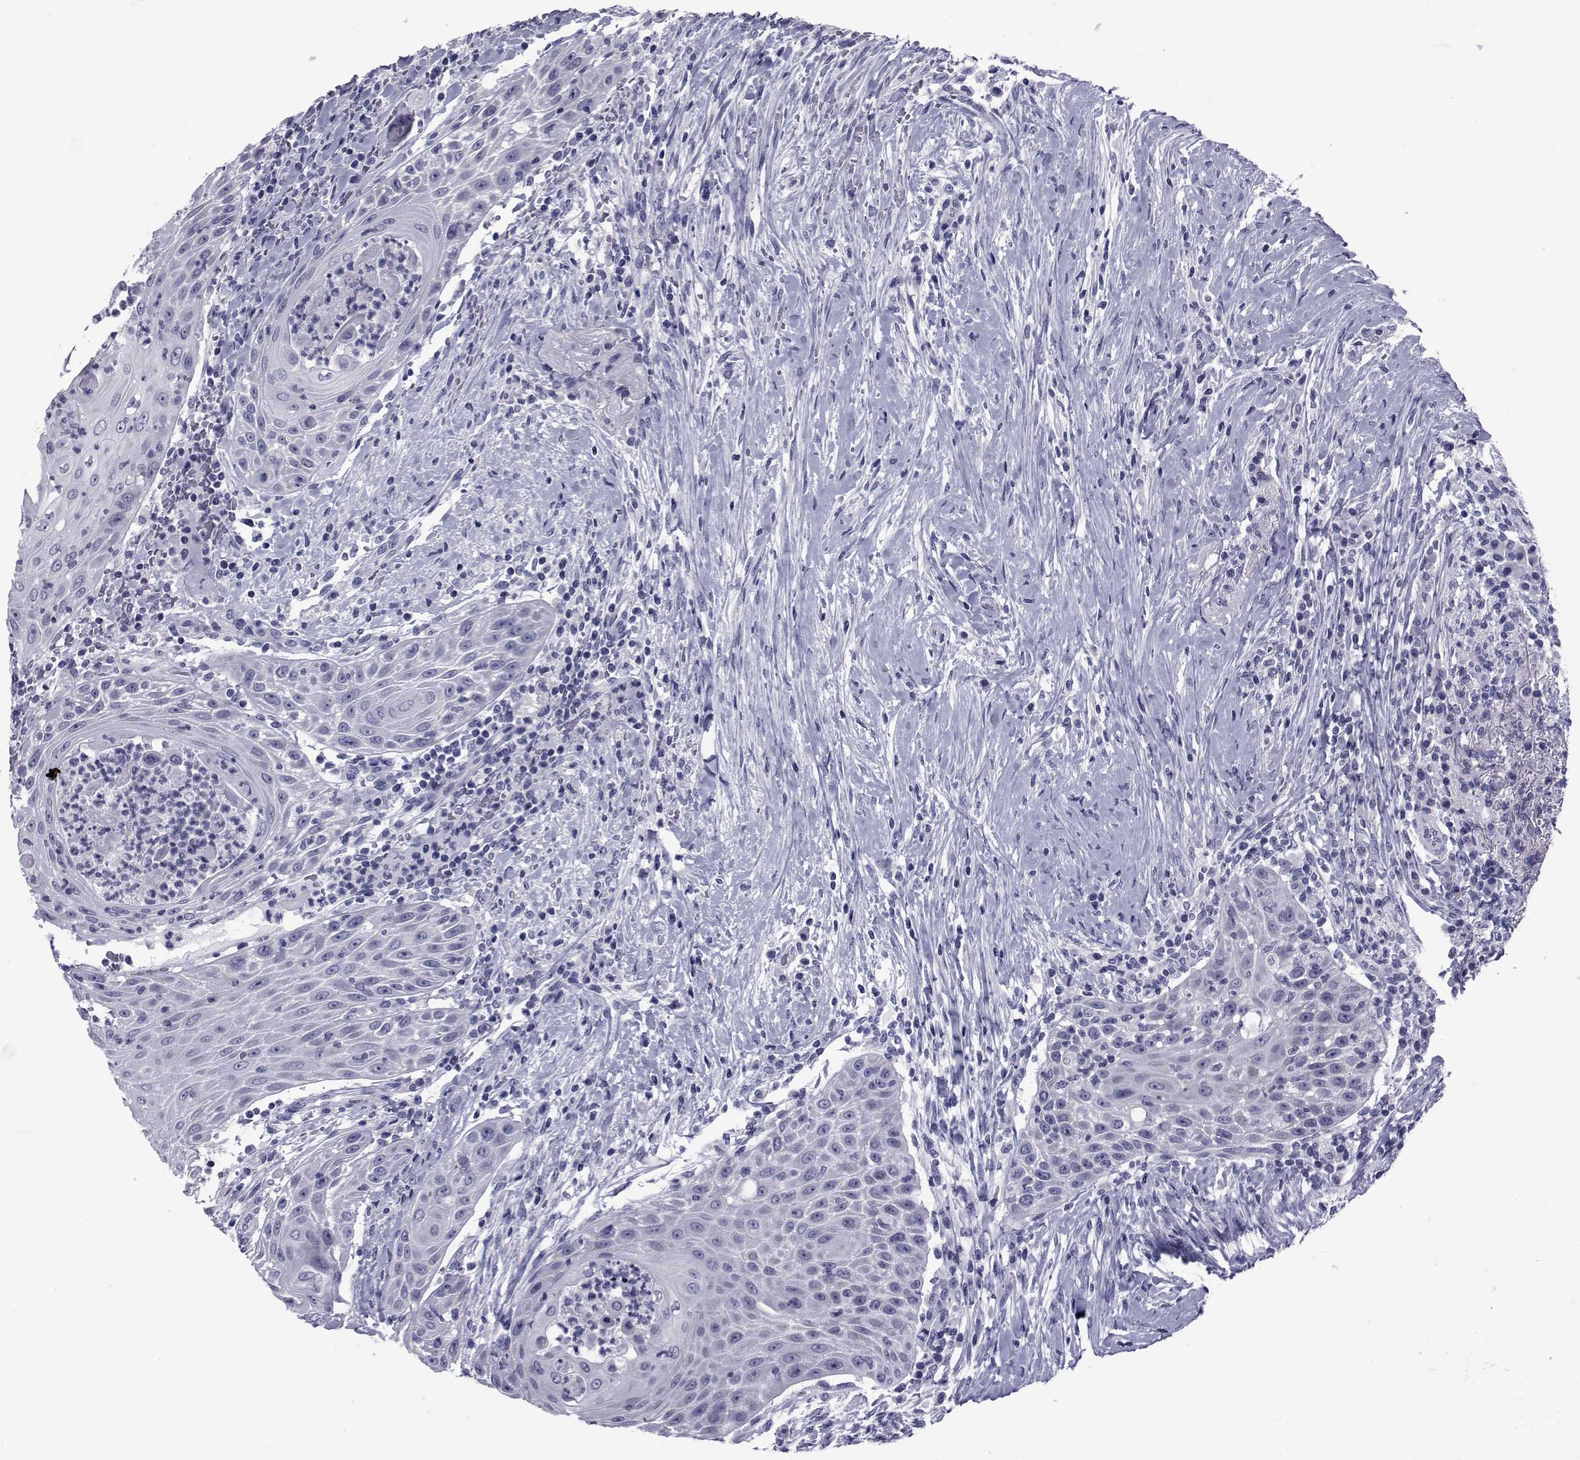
{"staining": {"intensity": "negative", "quantity": "none", "location": "none"}, "tissue": "head and neck cancer", "cell_type": "Tumor cells", "image_type": "cancer", "snomed": [{"axis": "morphology", "description": "Squamous cell carcinoma, NOS"}, {"axis": "topography", "description": "Head-Neck"}], "caption": "This is an immunohistochemistry (IHC) micrograph of human head and neck cancer (squamous cell carcinoma). There is no expression in tumor cells.", "gene": "GKAP1", "patient": {"sex": "male", "age": 69}}